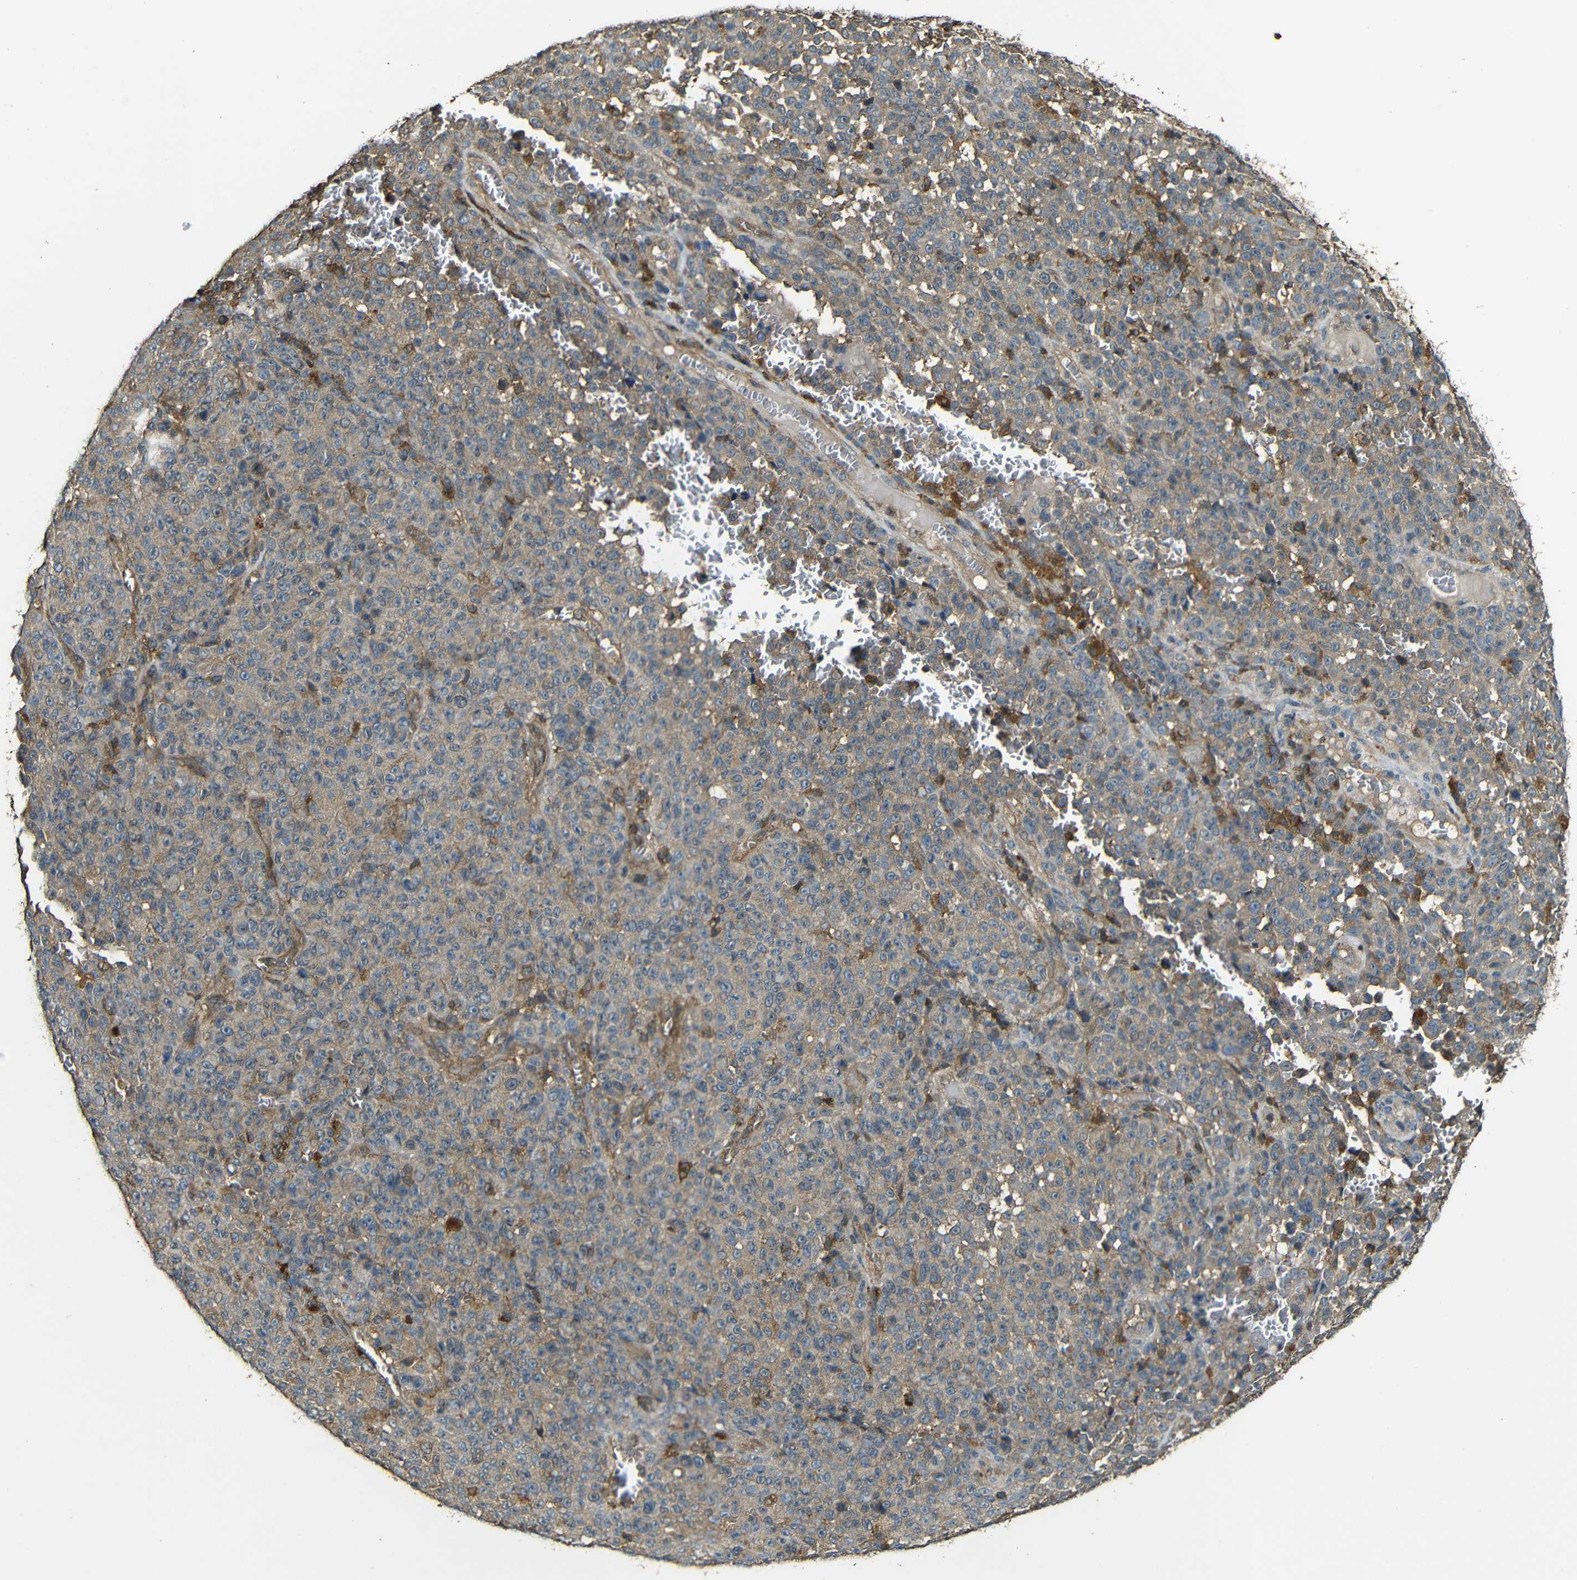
{"staining": {"intensity": "weak", "quantity": ">75%", "location": "cytoplasmic/membranous"}, "tissue": "melanoma", "cell_type": "Tumor cells", "image_type": "cancer", "snomed": [{"axis": "morphology", "description": "Malignant melanoma, NOS"}, {"axis": "topography", "description": "Skin"}], "caption": "A histopathology image of human melanoma stained for a protein displays weak cytoplasmic/membranous brown staining in tumor cells.", "gene": "CASP8", "patient": {"sex": "female", "age": 82}}